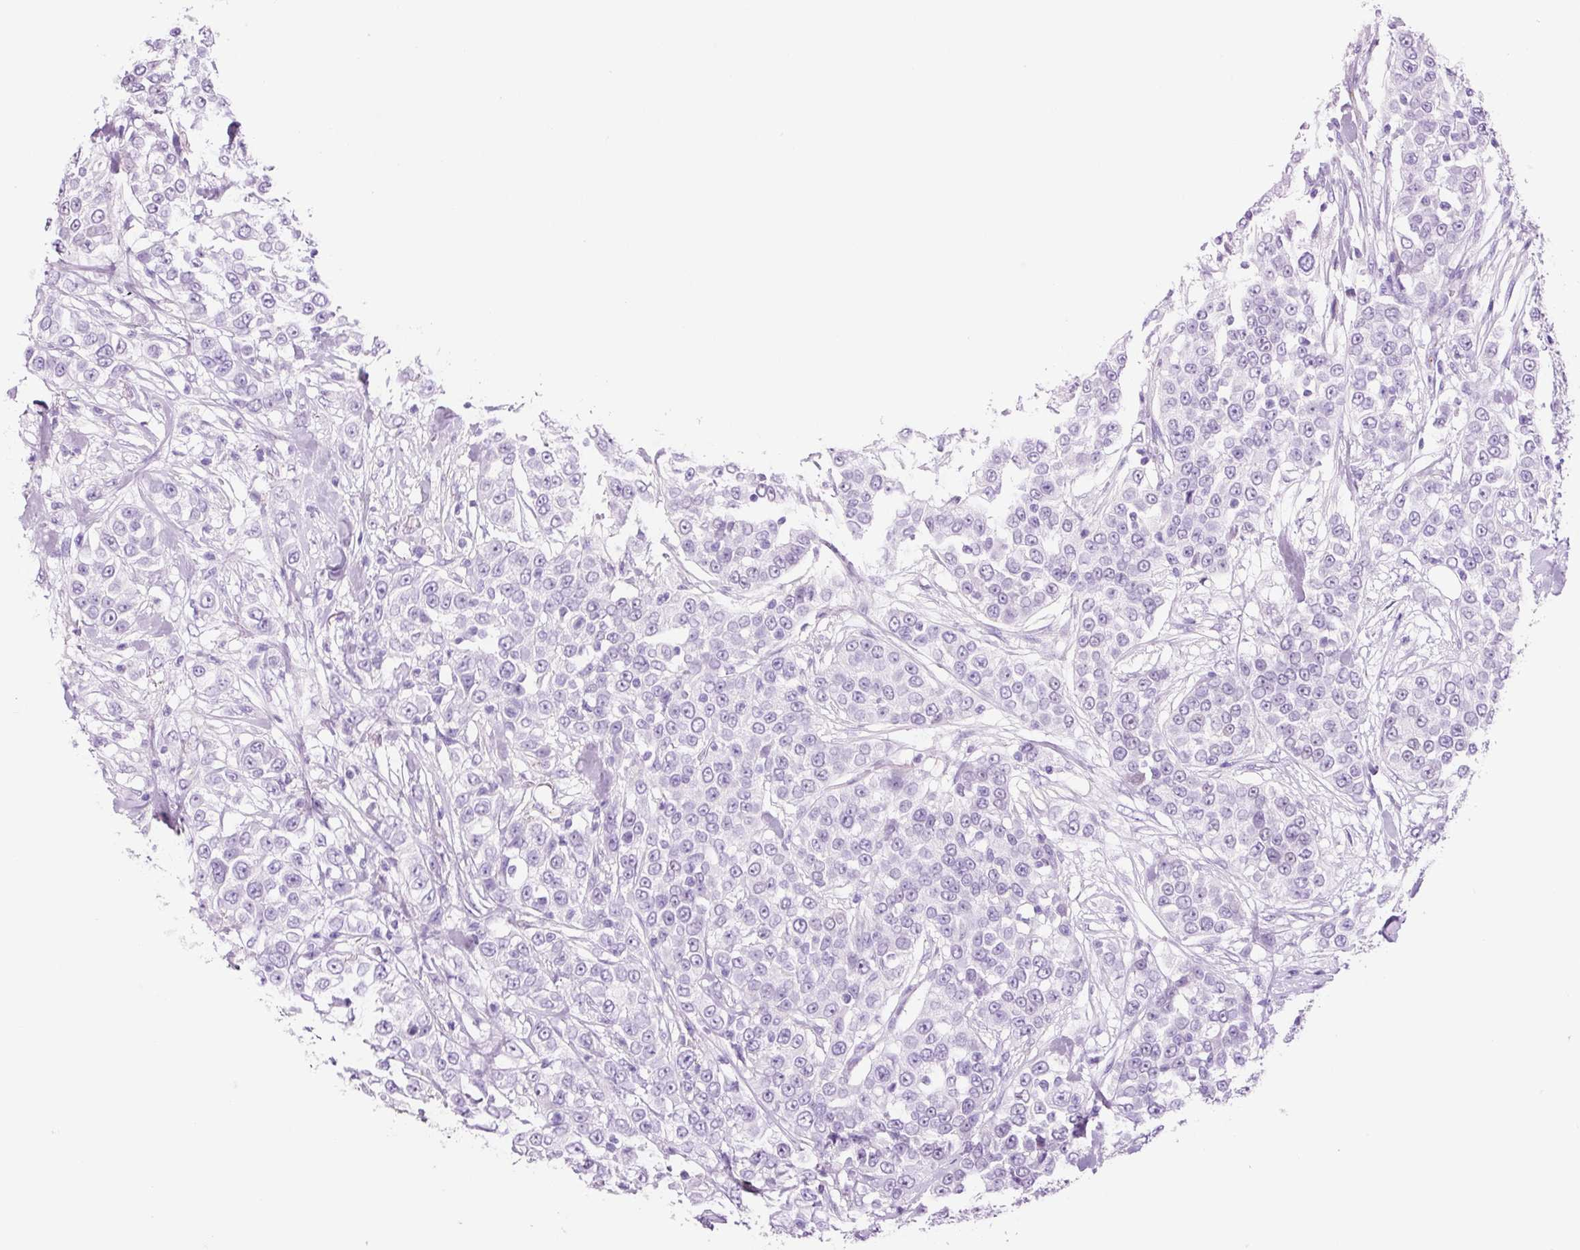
{"staining": {"intensity": "negative", "quantity": "none", "location": "none"}, "tissue": "urothelial cancer", "cell_type": "Tumor cells", "image_type": "cancer", "snomed": [{"axis": "morphology", "description": "Urothelial carcinoma, High grade"}, {"axis": "topography", "description": "Urinary bladder"}], "caption": "Photomicrograph shows no protein expression in tumor cells of urothelial cancer tissue.", "gene": "ADSS1", "patient": {"sex": "female", "age": 80}}